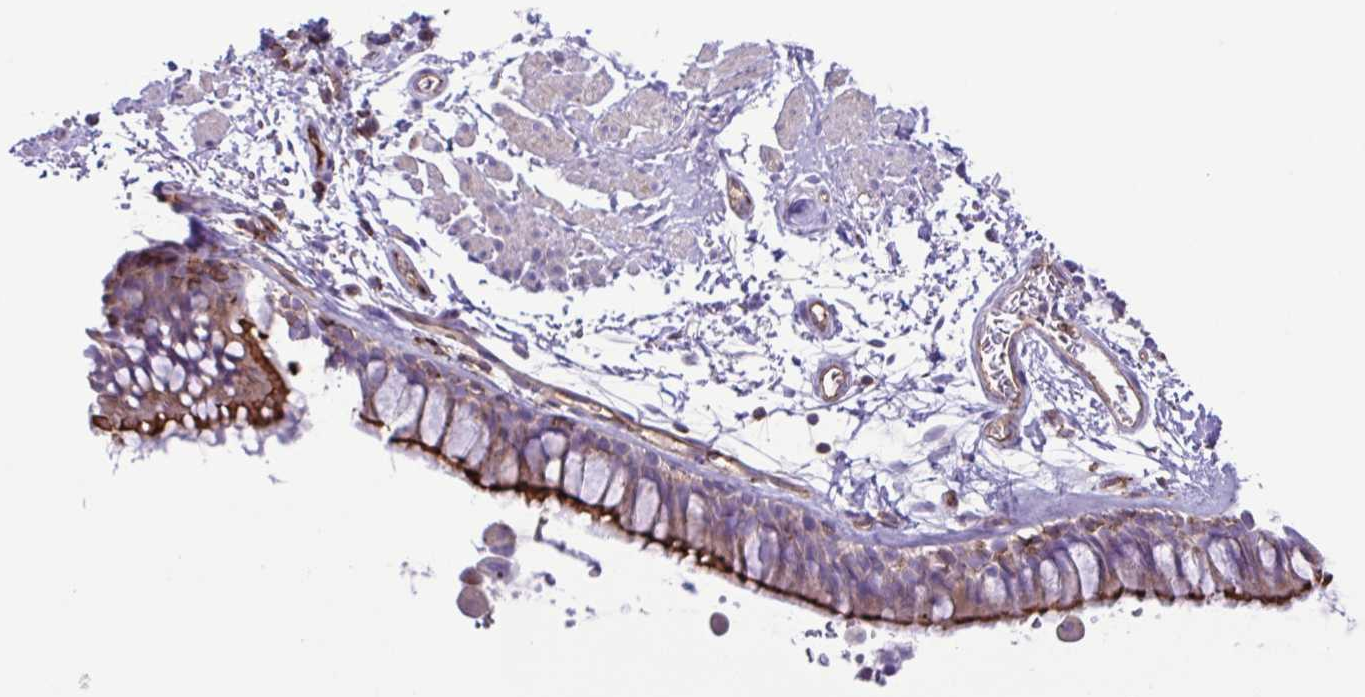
{"staining": {"intensity": "strong", "quantity": ">75%", "location": "cytoplasmic/membranous"}, "tissue": "bronchus", "cell_type": "Respiratory epithelial cells", "image_type": "normal", "snomed": [{"axis": "morphology", "description": "Normal tissue, NOS"}, {"axis": "topography", "description": "Cartilage tissue"}, {"axis": "topography", "description": "Bronchus"}], "caption": "Immunohistochemistry (IHC) image of normal bronchus stained for a protein (brown), which demonstrates high levels of strong cytoplasmic/membranous expression in approximately >75% of respiratory epithelial cells.", "gene": "FLT1", "patient": {"sex": "female", "age": 79}}